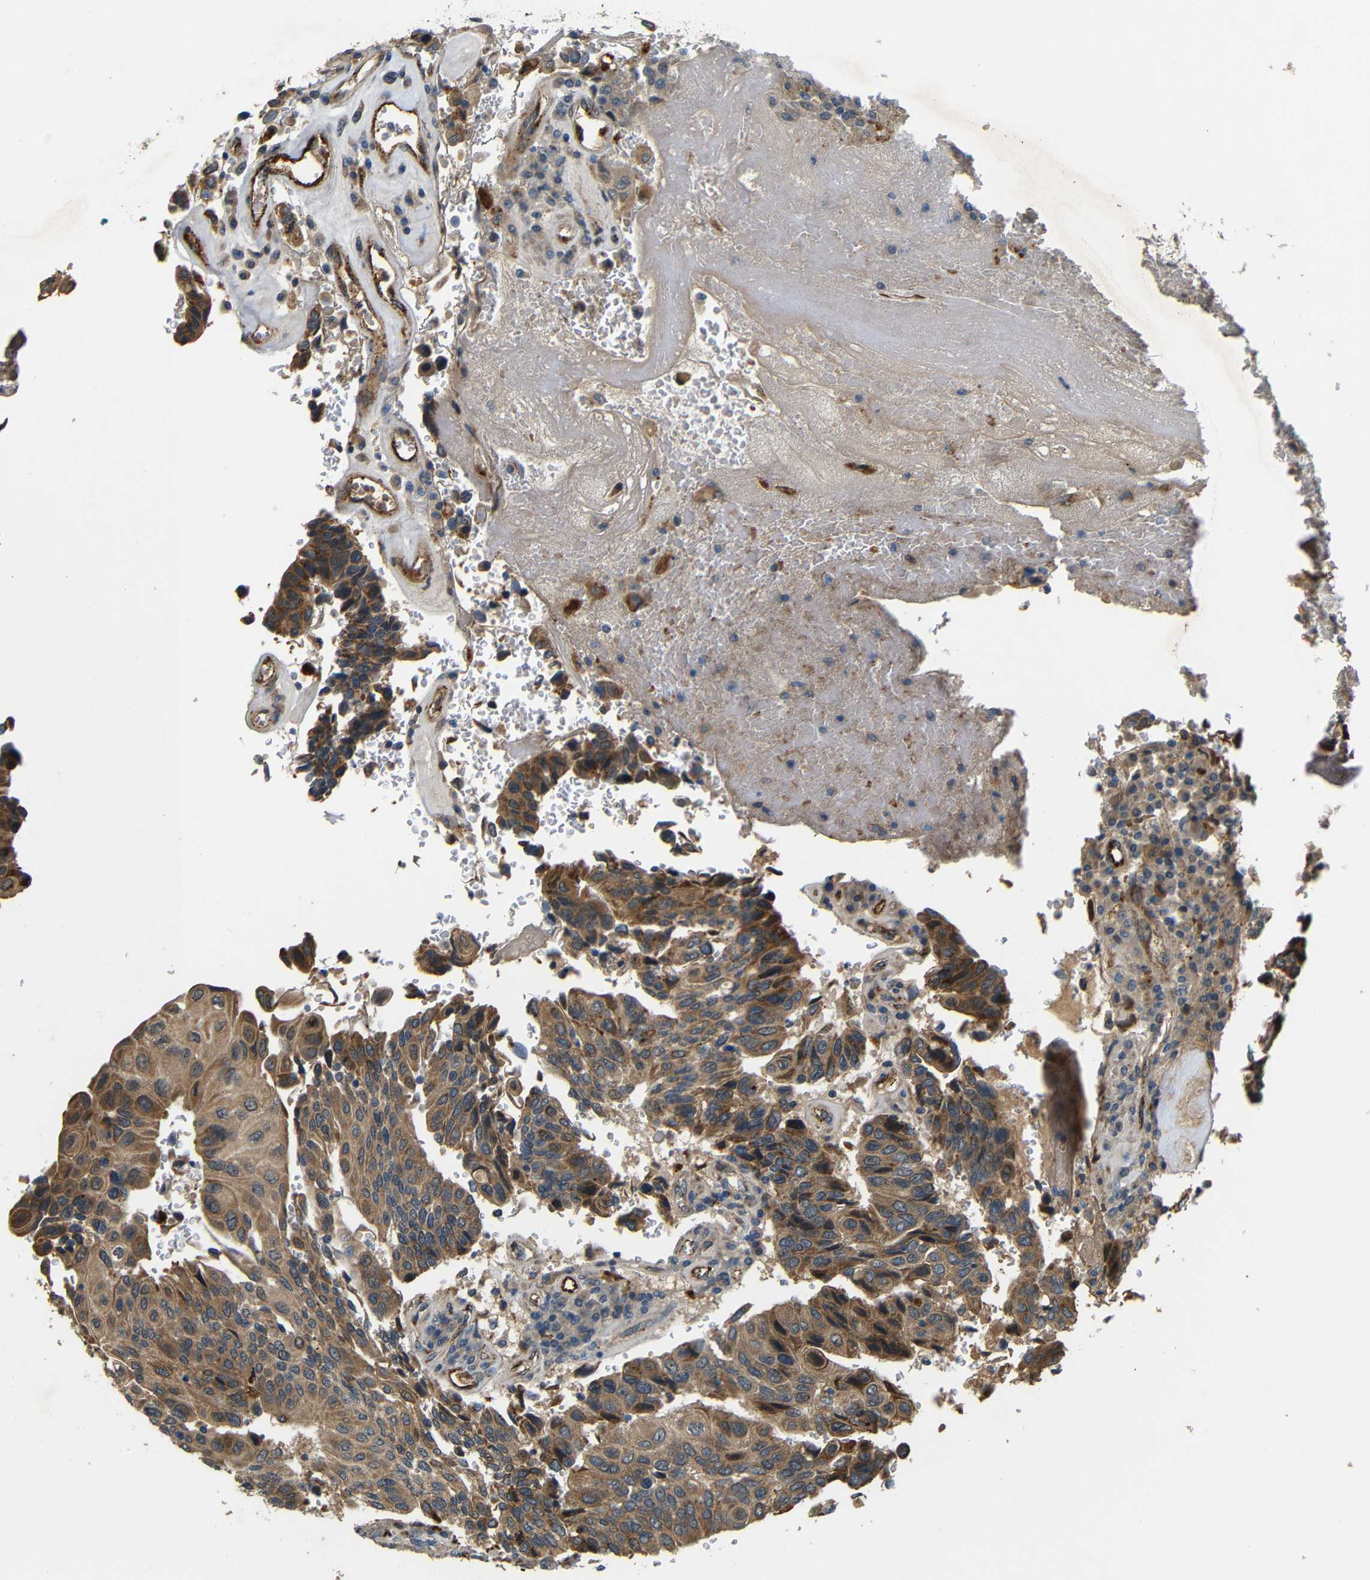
{"staining": {"intensity": "moderate", "quantity": ">75%", "location": "cytoplasmic/membranous"}, "tissue": "urothelial cancer", "cell_type": "Tumor cells", "image_type": "cancer", "snomed": [{"axis": "morphology", "description": "Urothelial carcinoma, High grade"}, {"axis": "topography", "description": "Urinary bladder"}], "caption": "Protein staining of urothelial cancer tissue displays moderate cytoplasmic/membranous expression in about >75% of tumor cells.", "gene": "ATP7A", "patient": {"sex": "male", "age": 66}}